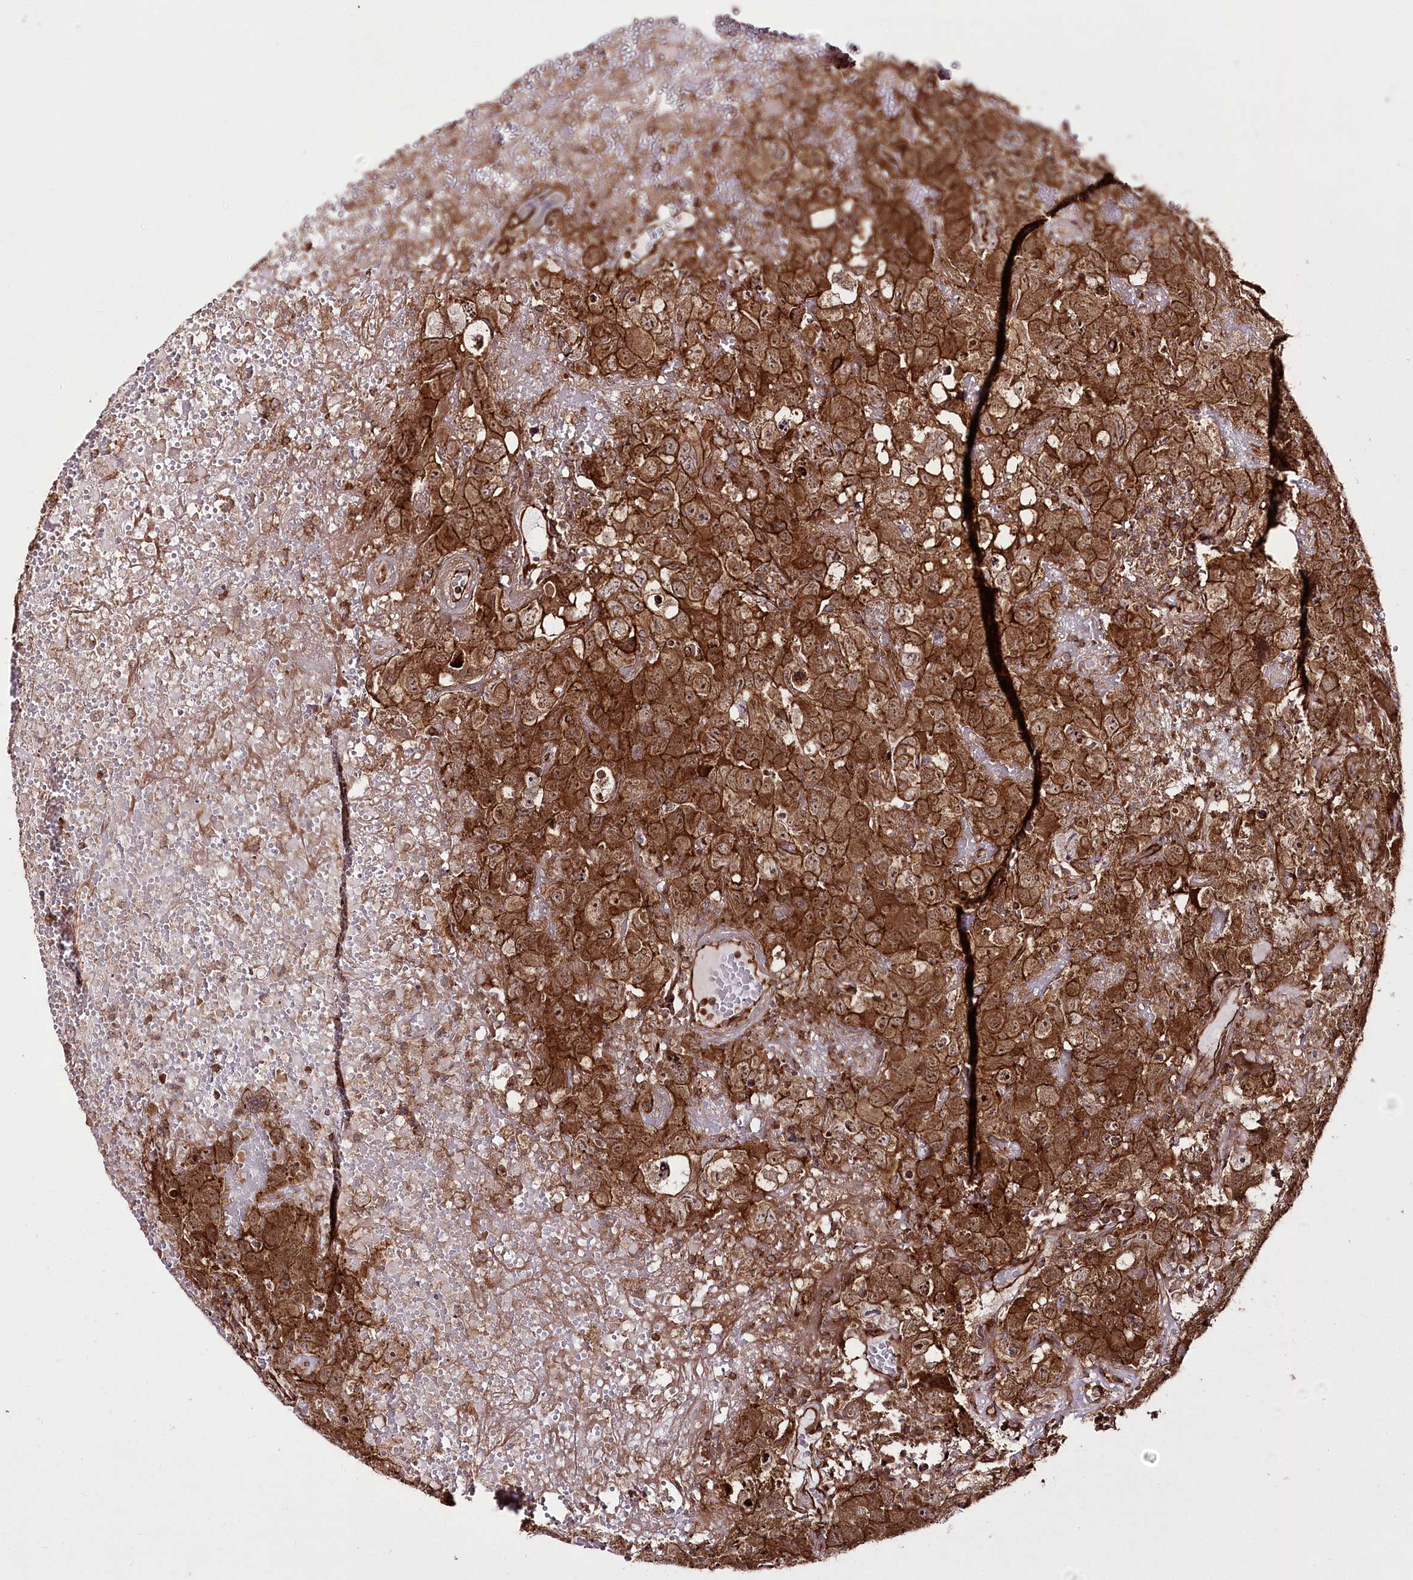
{"staining": {"intensity": "strong", "quantity": ">75%", "location": "cytoplasmic/membranous"}, "tissue": "testis cancer", "cell_type": "Tumor cells", "image_type": "cancer", "snomed": [{"axis": "morphology", "description": "Carcinoma, Embryonal, NOS"}, {"axis": "topography", "description": "Testis"}], "caption": "Testis embryonal carcinoma stained for a protein (brown) demonstrates strong cytoplasmic/membranous positive positivity in about >75% of tumor cells.", "gene": "DHX29", "patient": {"sex": "male", "age": 45}}